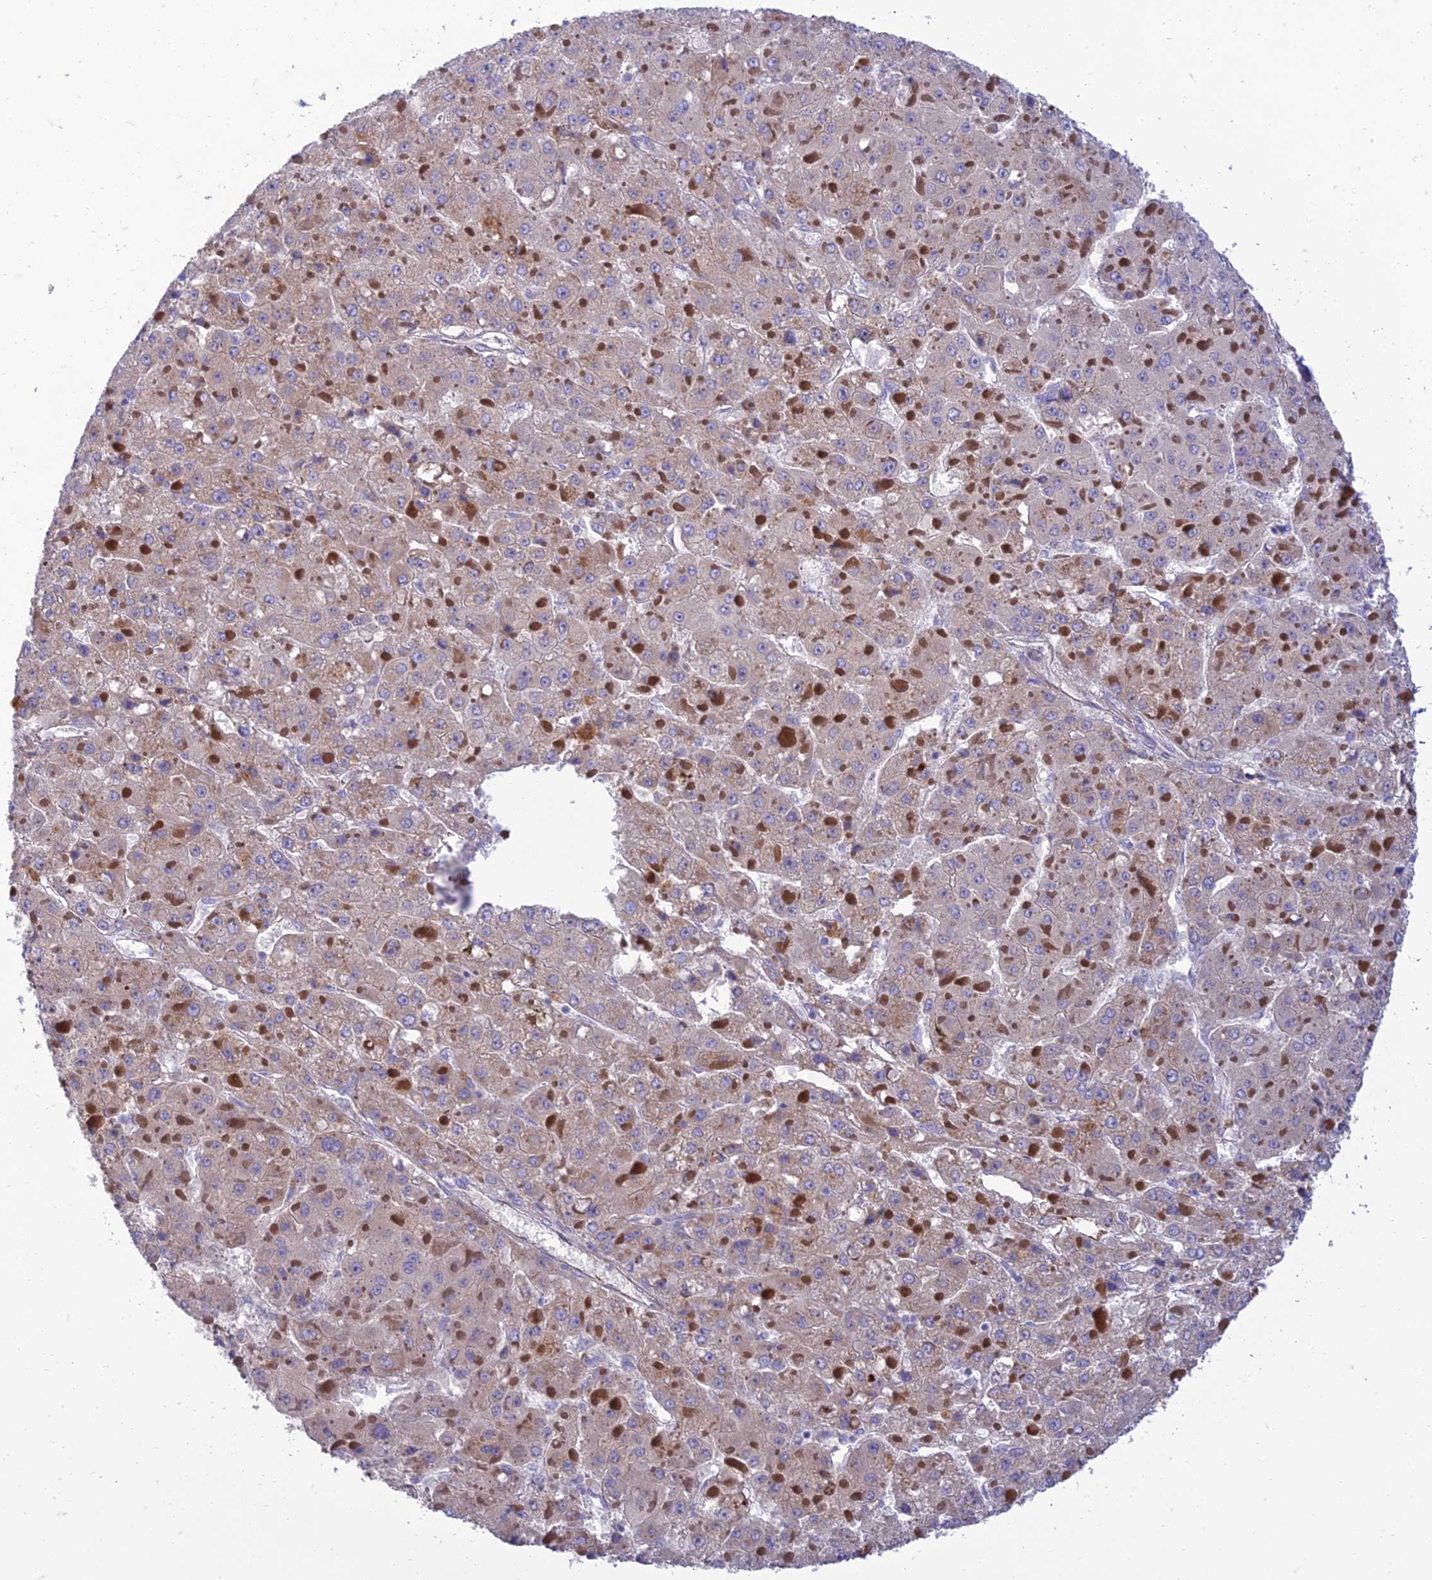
{"staining": {"intensity": "negative", "quantity": "none", "location": "none"}, "tissue": "liver cancer", "cell_type": "Tumor cells", "image_type": "cancer", "snomed": [{"axis": "morphology", "description": "Carcinoma, Hepatocellular, NOS"}, {"axis": "topography", "description": "Liver"}], "caption": "High magnification brightfield microscopy of hepatocellular carcinoma (liver) stained with DAB (3,3'-diaminobenzidine) (brown) and counterstained with hematoxylin (blue): tumor cells show no significant staining.", "gene": "SEL1L3", "patient": {"sex": "female", "age": 73}}